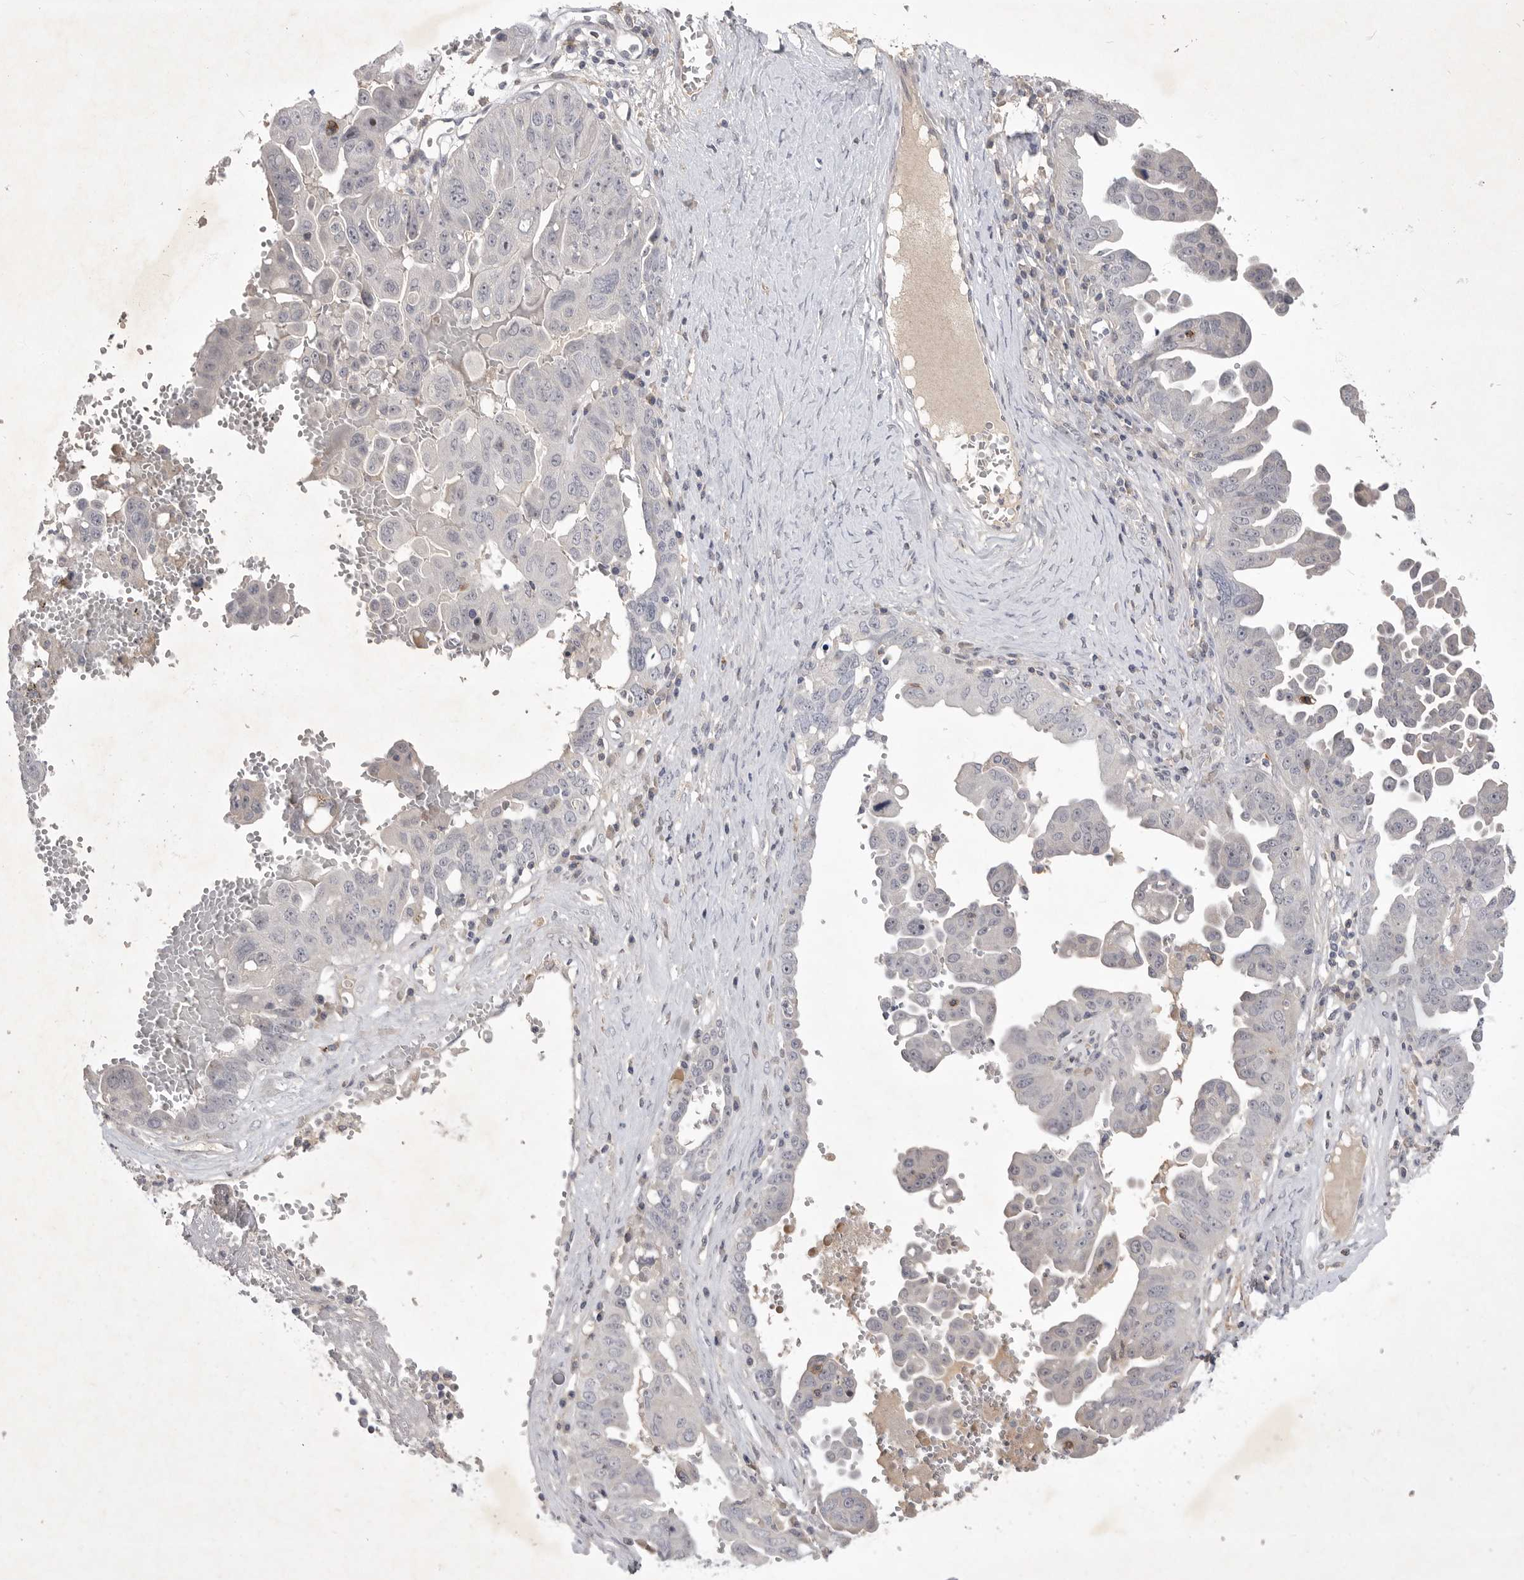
{"staining": {"intensity": "negative", "quantity": "none", "location": "none"}, "tissue": "ovarian cancer", "cell_type": "Tumor cells", "image_type": "cancer", "snomed": [{"axis": "morphology", "description": "Carcinoma, endometroid"}, {"axis": "topography", "description": "Ovary"}], "caption": "High magnification brightfield microscopy of endometroid carcinoma (ovarian) stained with DAB (brown) and counterstained with hematoxylin (blue): tumor cells show no significant staining.", "gene": "ITGAD", "patient": {"sex": "female", "age": 62}}